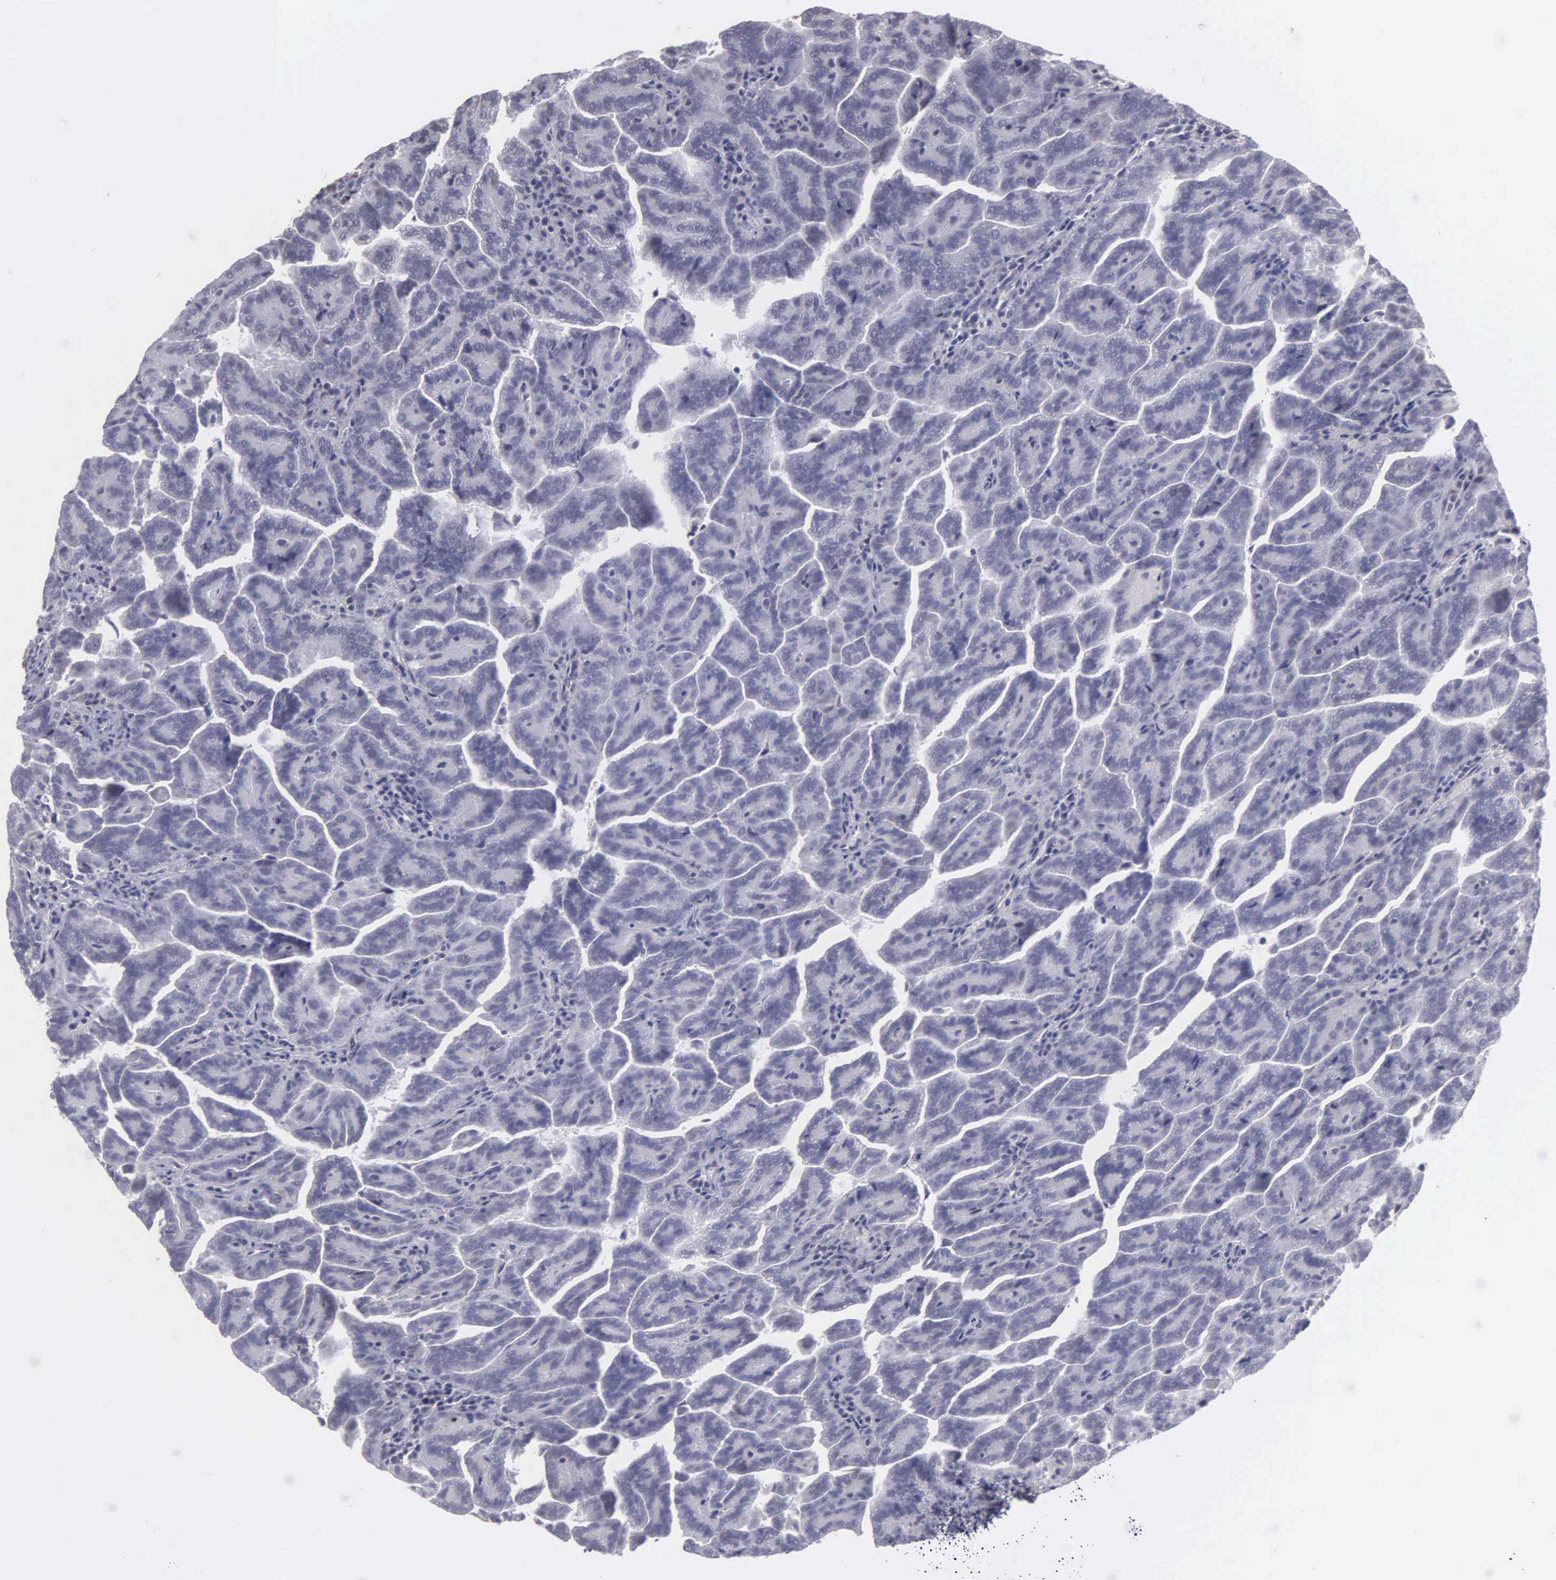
{"staining": {"intensity": "negative", "quantity": "none", "location": "none"}, "tissue": "renal cancer", "cell_type": "Tumor cells", "image_type": "cancer", "snomed": [{"axis": "morphology", "description": "Adenocarcinoma, NOS"}, {"axis": "topography", "description": "Kidney"}], "caption": "This is an immunohistochemistry (IHC) photomicrograph of renal cancer (adenocarcinoma). There is no expression in tumor cells.", "gene": "BRD1", "patient": {"sex": "male", "age": 61}}